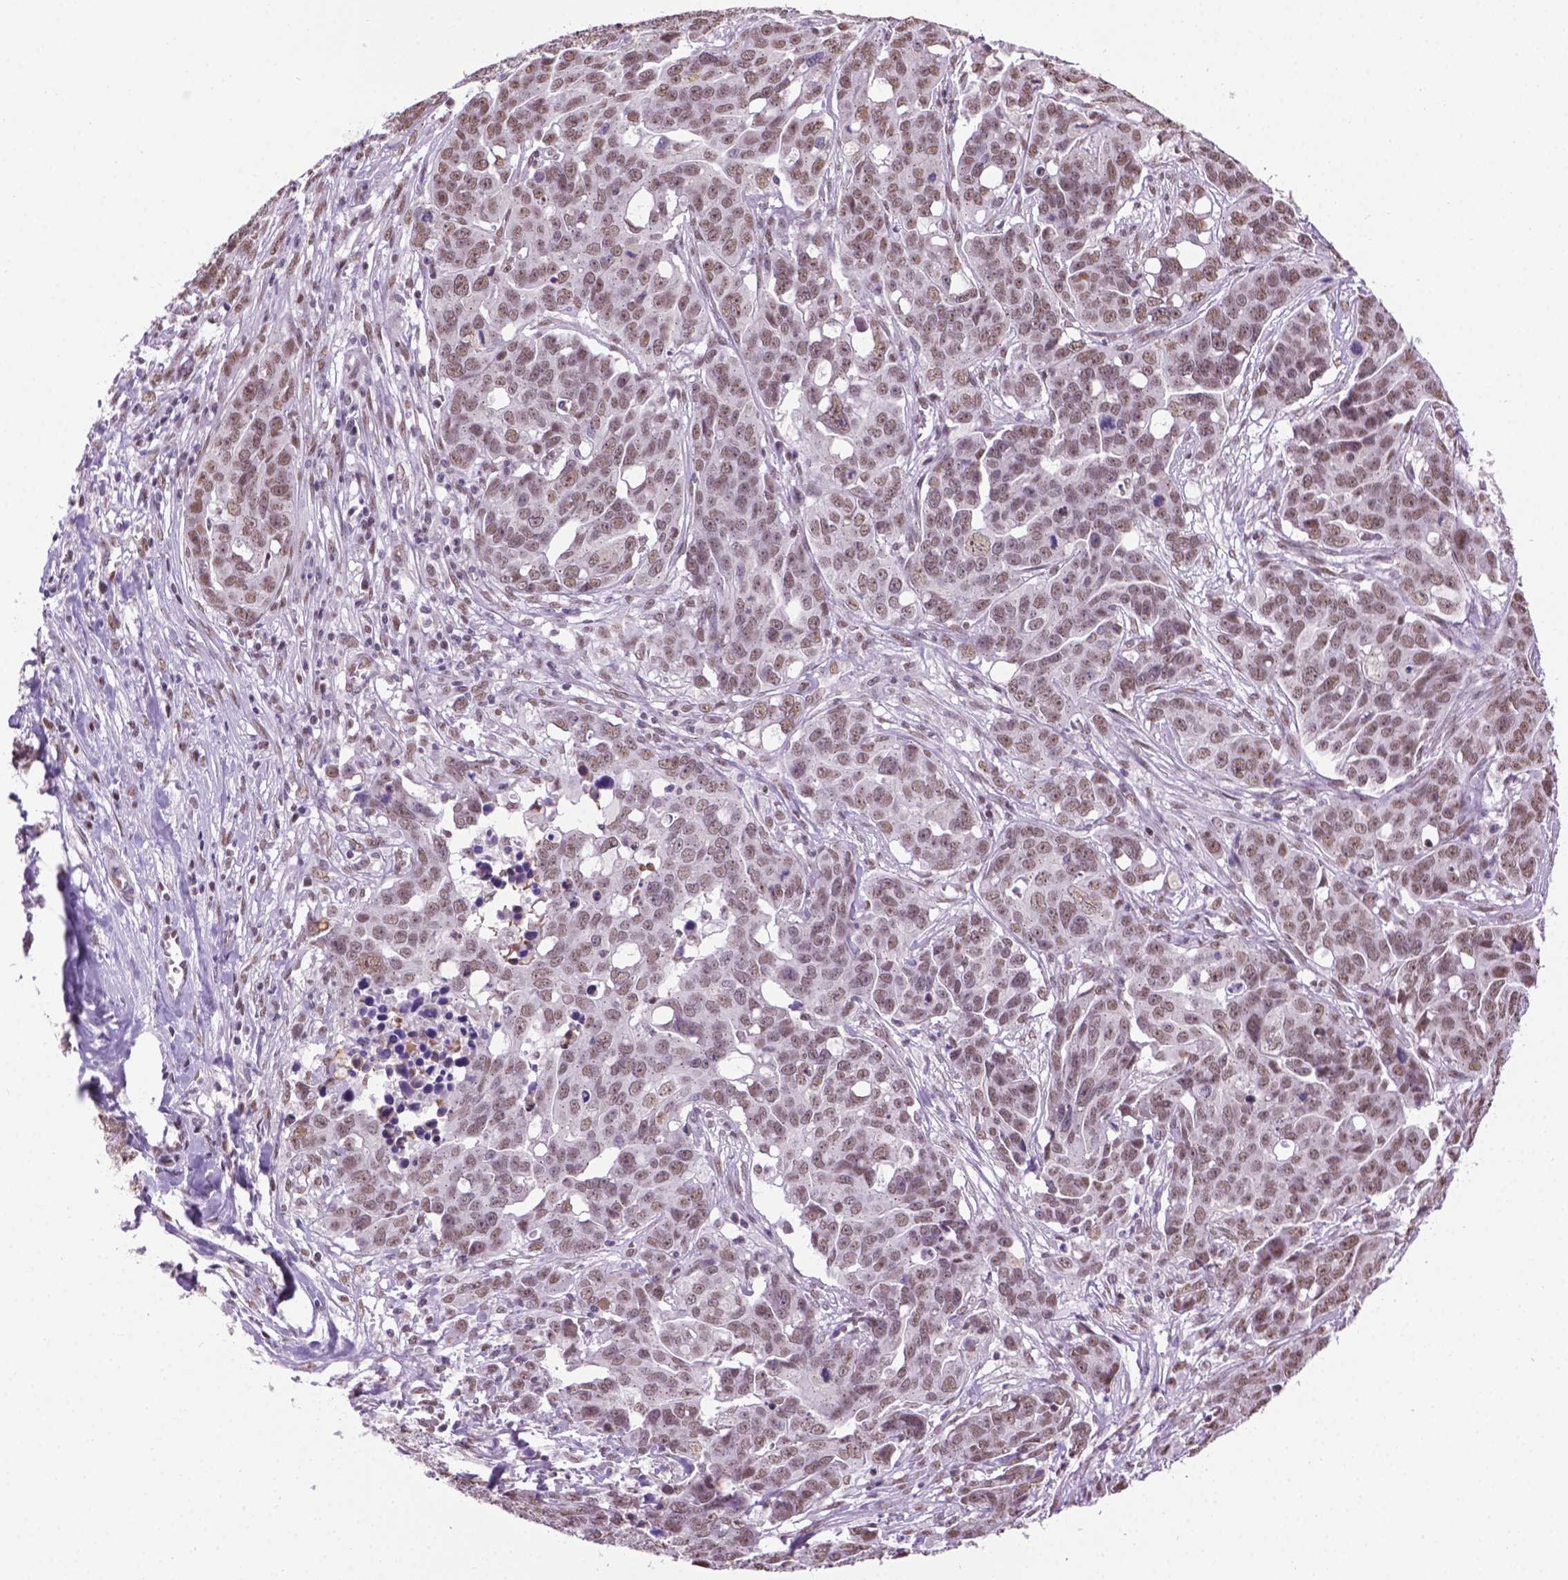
{"staining": {"intensity": "weak", "quantity": ">75%", "location": "nuclear"}, "tissue": "ovarian cancer", "cell_type": "Tumor cells", "image_type": "cancer", "snomed": [{"axis": "morphology", "description": "Carcinoma, endometroid"}, {"axis": "topography", "description": "Ovary"}], "caption": "Endometroid carcinoma (ovarian) was stained to show a protein in brown. There is low levels of weak nuclear expression in approximately >75% of tumor cells. Ihc stains the protein in brown and the nuclei are stained blue.", "gene": "ABI2", "patient": {"sex": "female", "age": 78}}